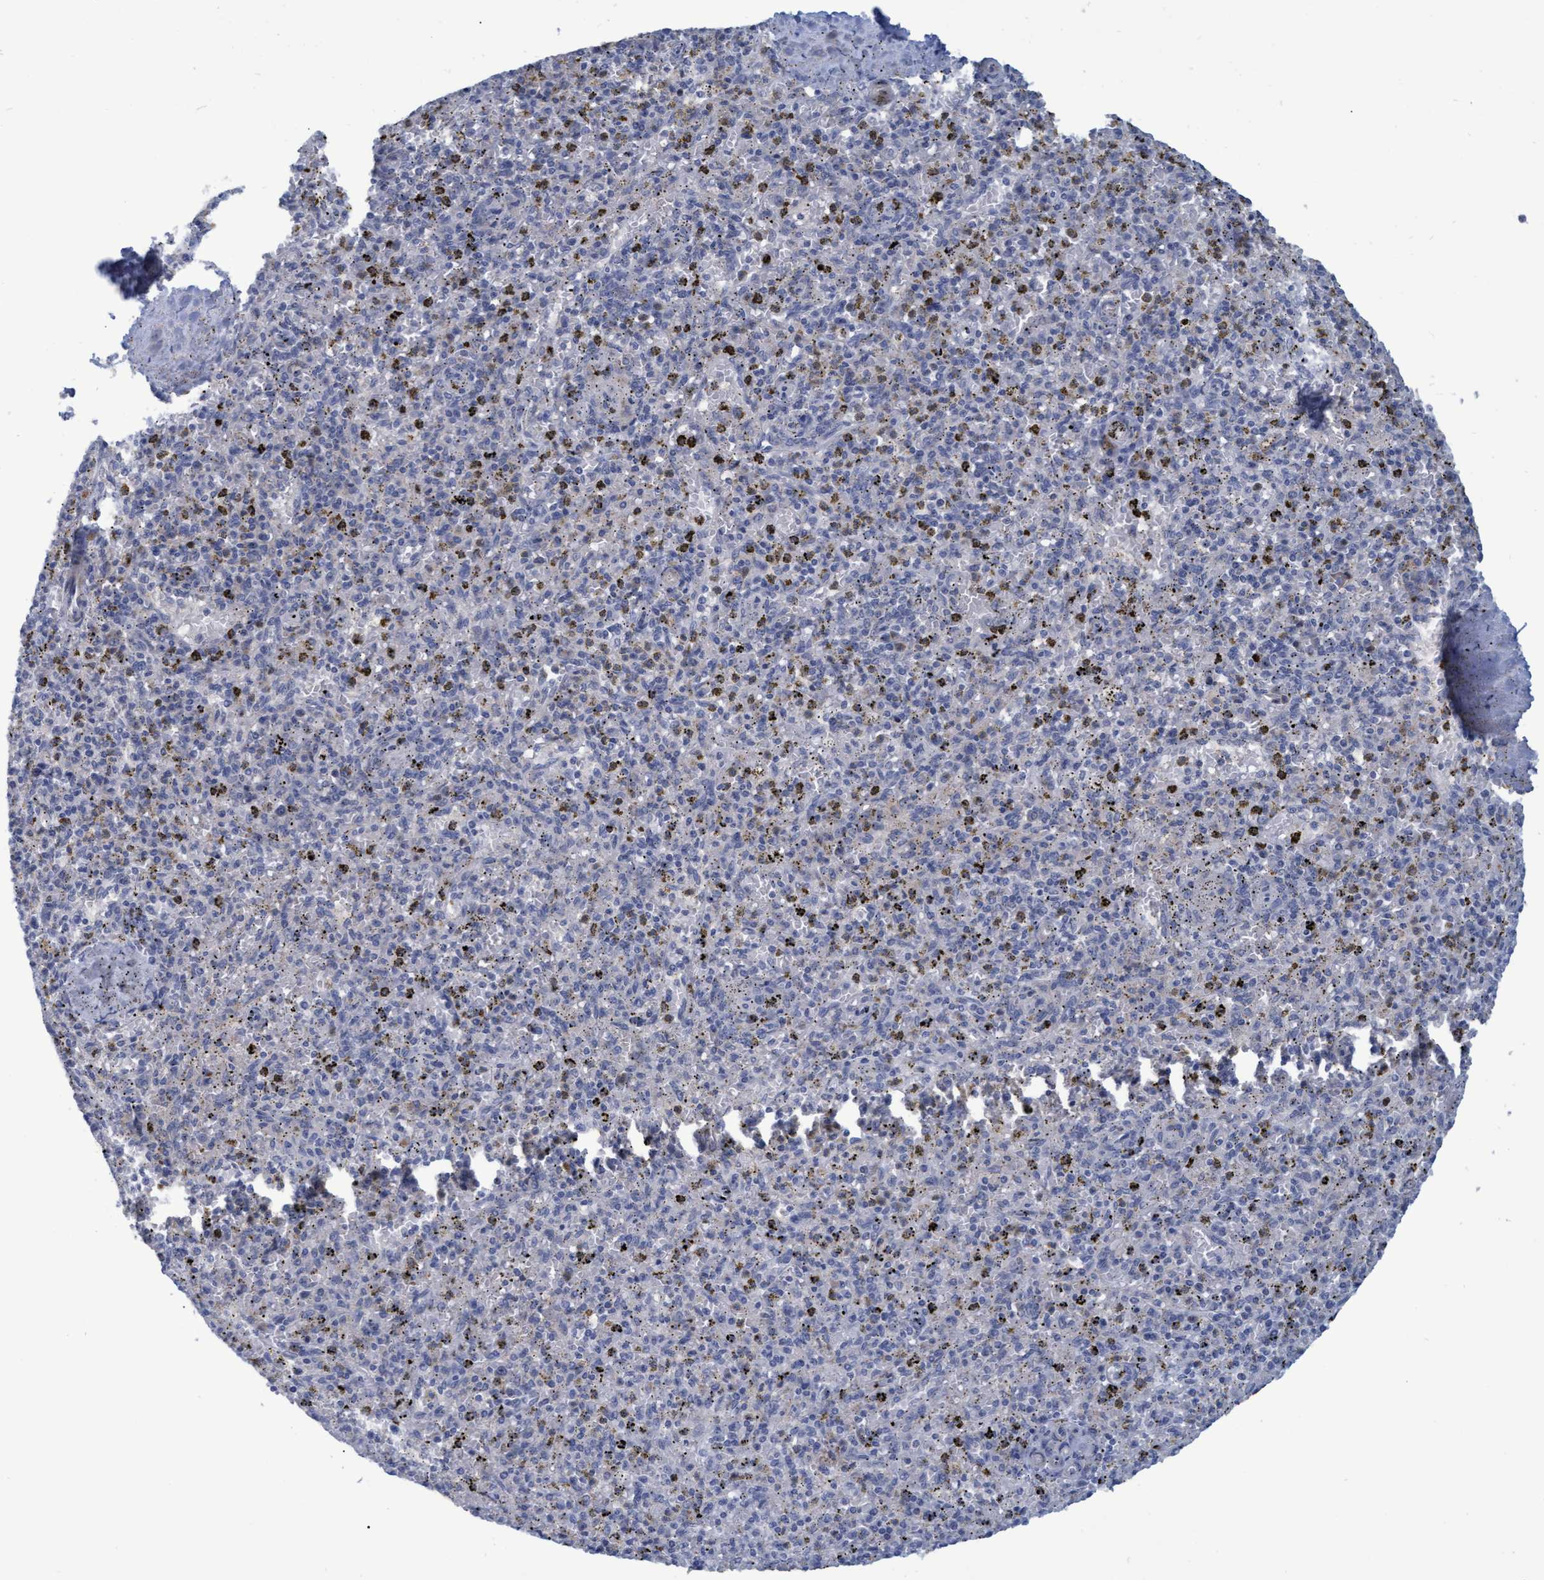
{"staining": {"intensity": "negative", "quantity": "none", "location": "none"}, "tissue": "spleen", "cell_type": "Cells in red pulp", "image_type": "normal", "snomed": [{"axis": "morphology", "description": "Normal tissue, NOS"}, {"axis": "topography", "description": "Spleen"}], "caption": "Spleen was stained to show a protein in brown. There is no significant positivity in cells in red pulp. (DAB (3,3'-diaminobenzidine) immunohistochemistry visualized using brightfield microscopy, high magnification).", "gene": "SSTR3", "patient": {"sex": "male", "age": 72}}